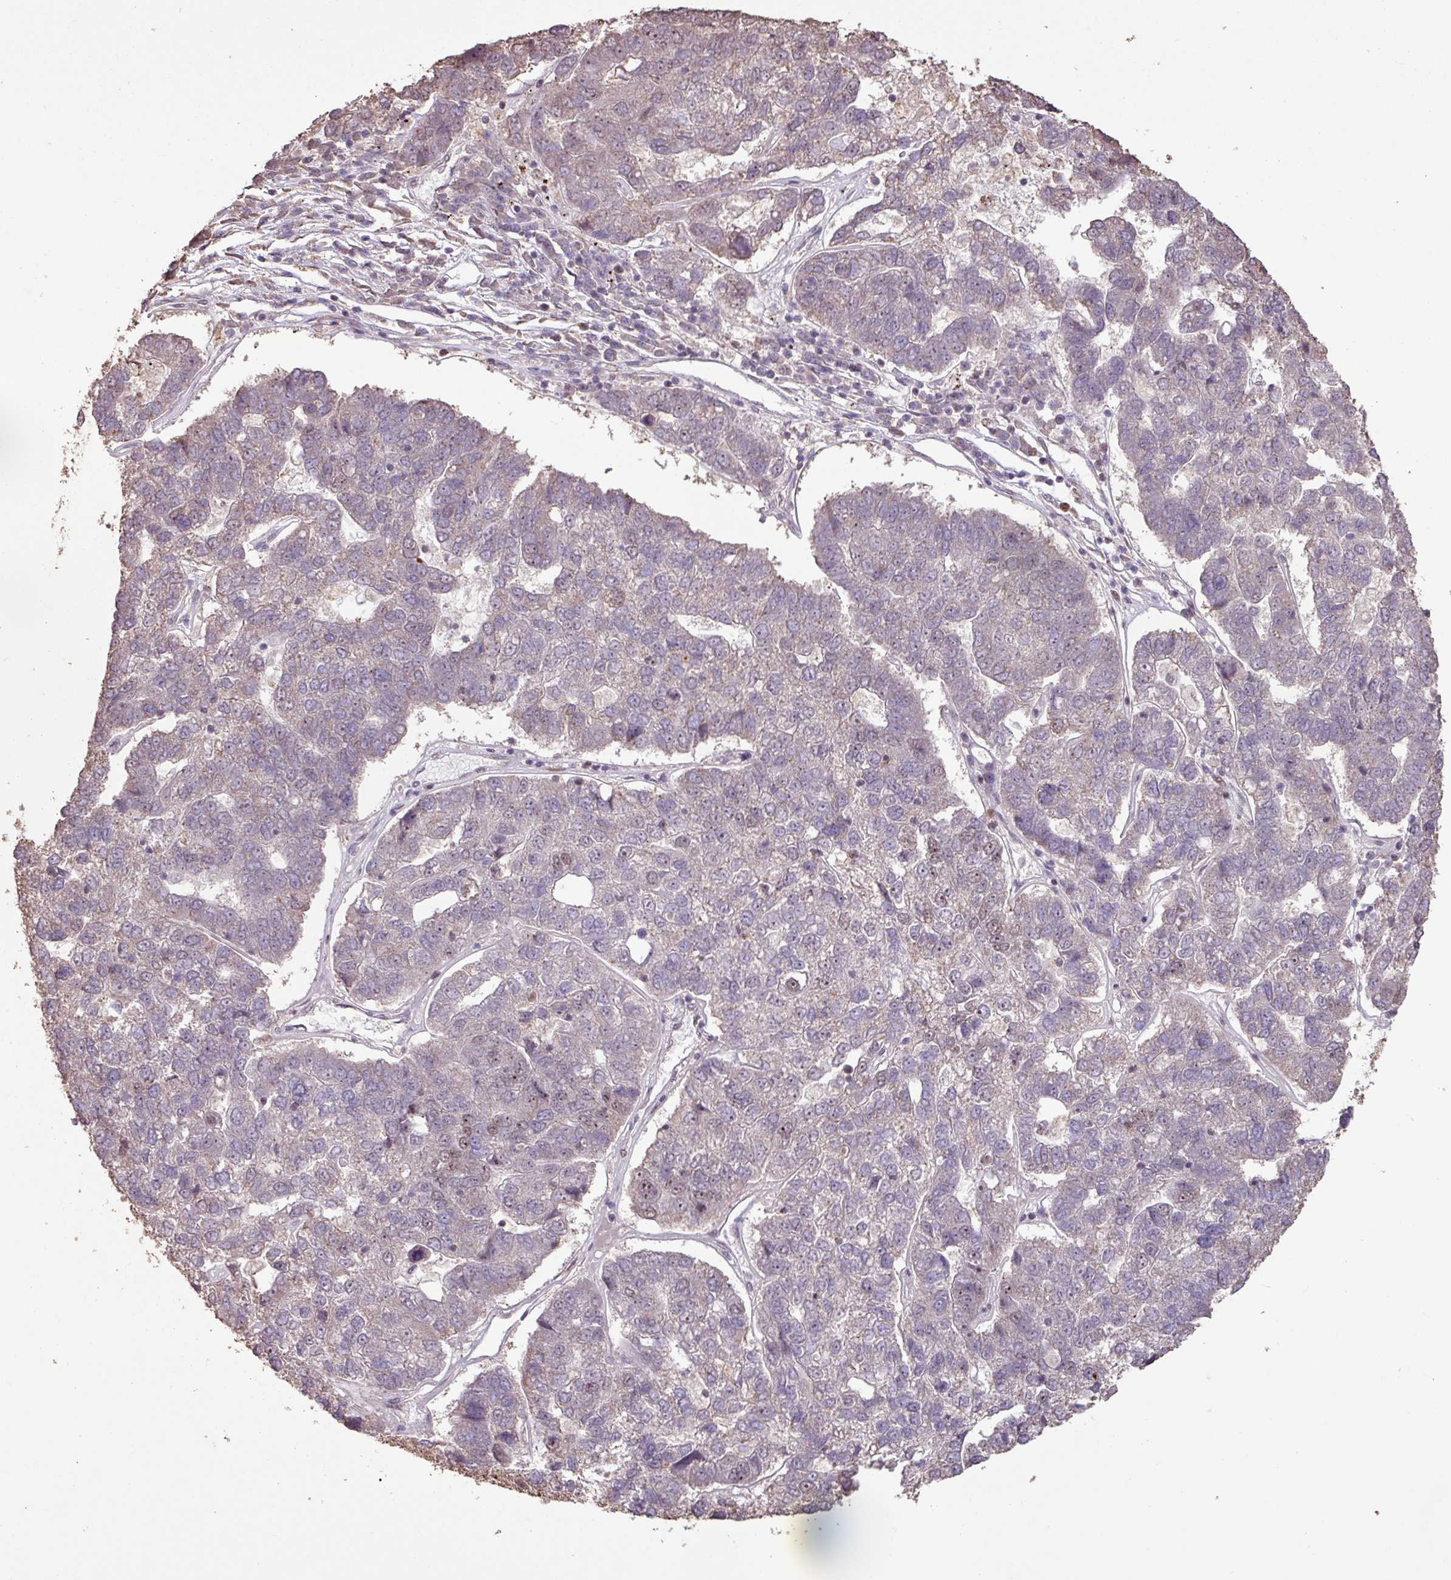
{"staining": {"intensity": "negative", "quantity": "none", "location": "none"}, "tissue": "pancreatic cancer", "cell_type": "Tumor cells", "image_type": "cancer", "snomed": [{"axis": "morphology", "description": "Adenocarcinoma, NOS"}, {"axis": "topography", "description": "Pancreas"}], "caption": "Immunohistochemistry (IHC) image of neoplastic tissue: pancreatic cancer stained with DAB (3,3'-diaminobenzidine) shows no significant protein staining in tumor cells. Brightfield microscopy of IHC stained with DAB (brown) and hematoxylin (blue), captured at high magnification.", "gene": "ZNF709", "patient": {"sex": "female", "age": 61}}